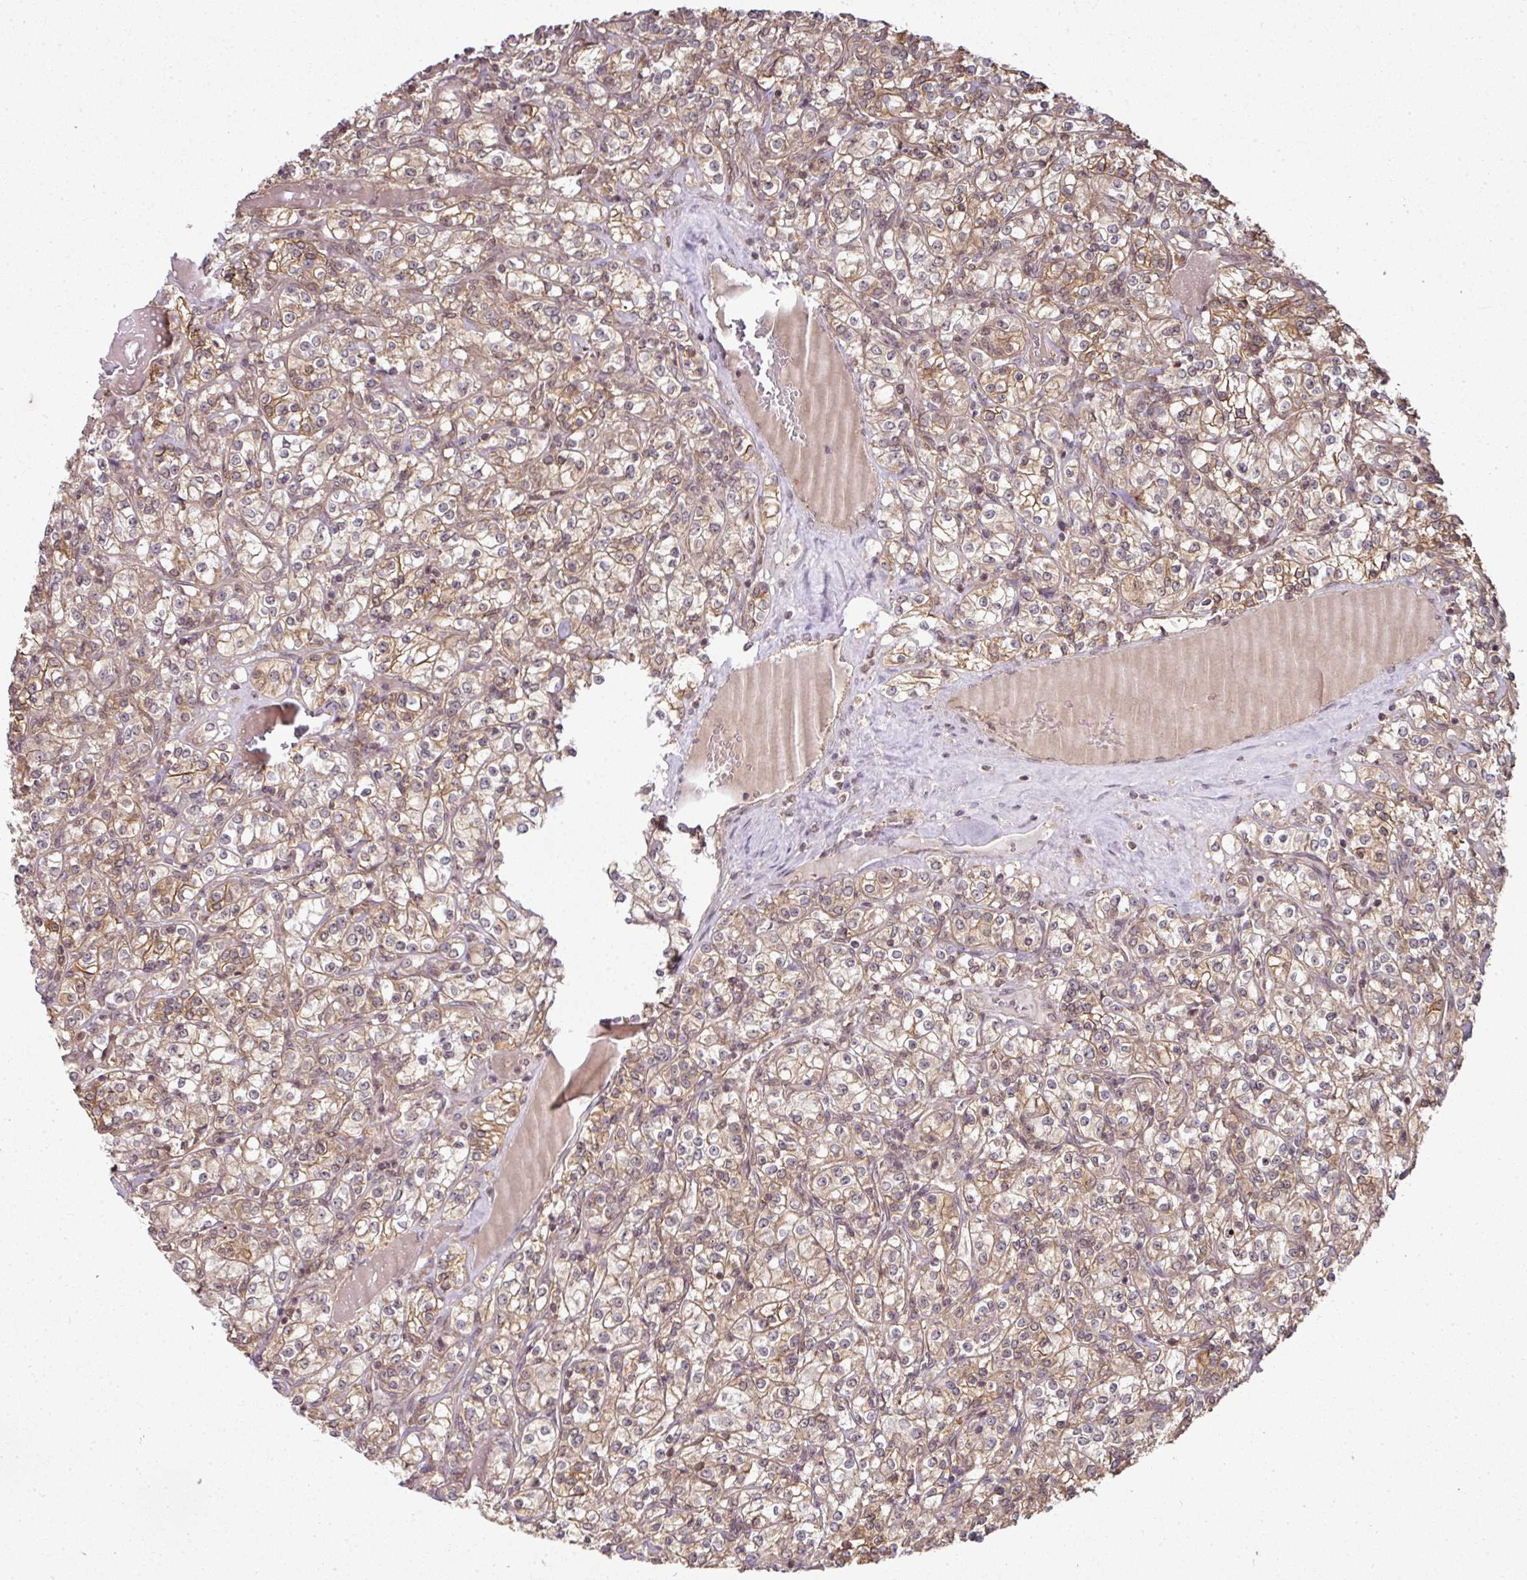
{"staining": {"intensity": "moderate", "quantity": ">75%", "location": "cytoplasmic/membranous"}, "tissue": "renal cancer", "cell_type": "Tumor cells", "image_type": "cancer", "snomed": [{"axis": "morphology", "description": "Adenocarcinoma, NOS"}, {"axis": "topography", "description": "Kidney"}], "caption": "This photomicrograph shows immunohistochemistry (IHC) staining of renal cancer (adenocarcinoma), with medium moderate cytoplasmic/membranous positivity in about >75% of tumor cells.", "gene": "ANKRD18A", "patient": {"sex": "male", "age": 77}}